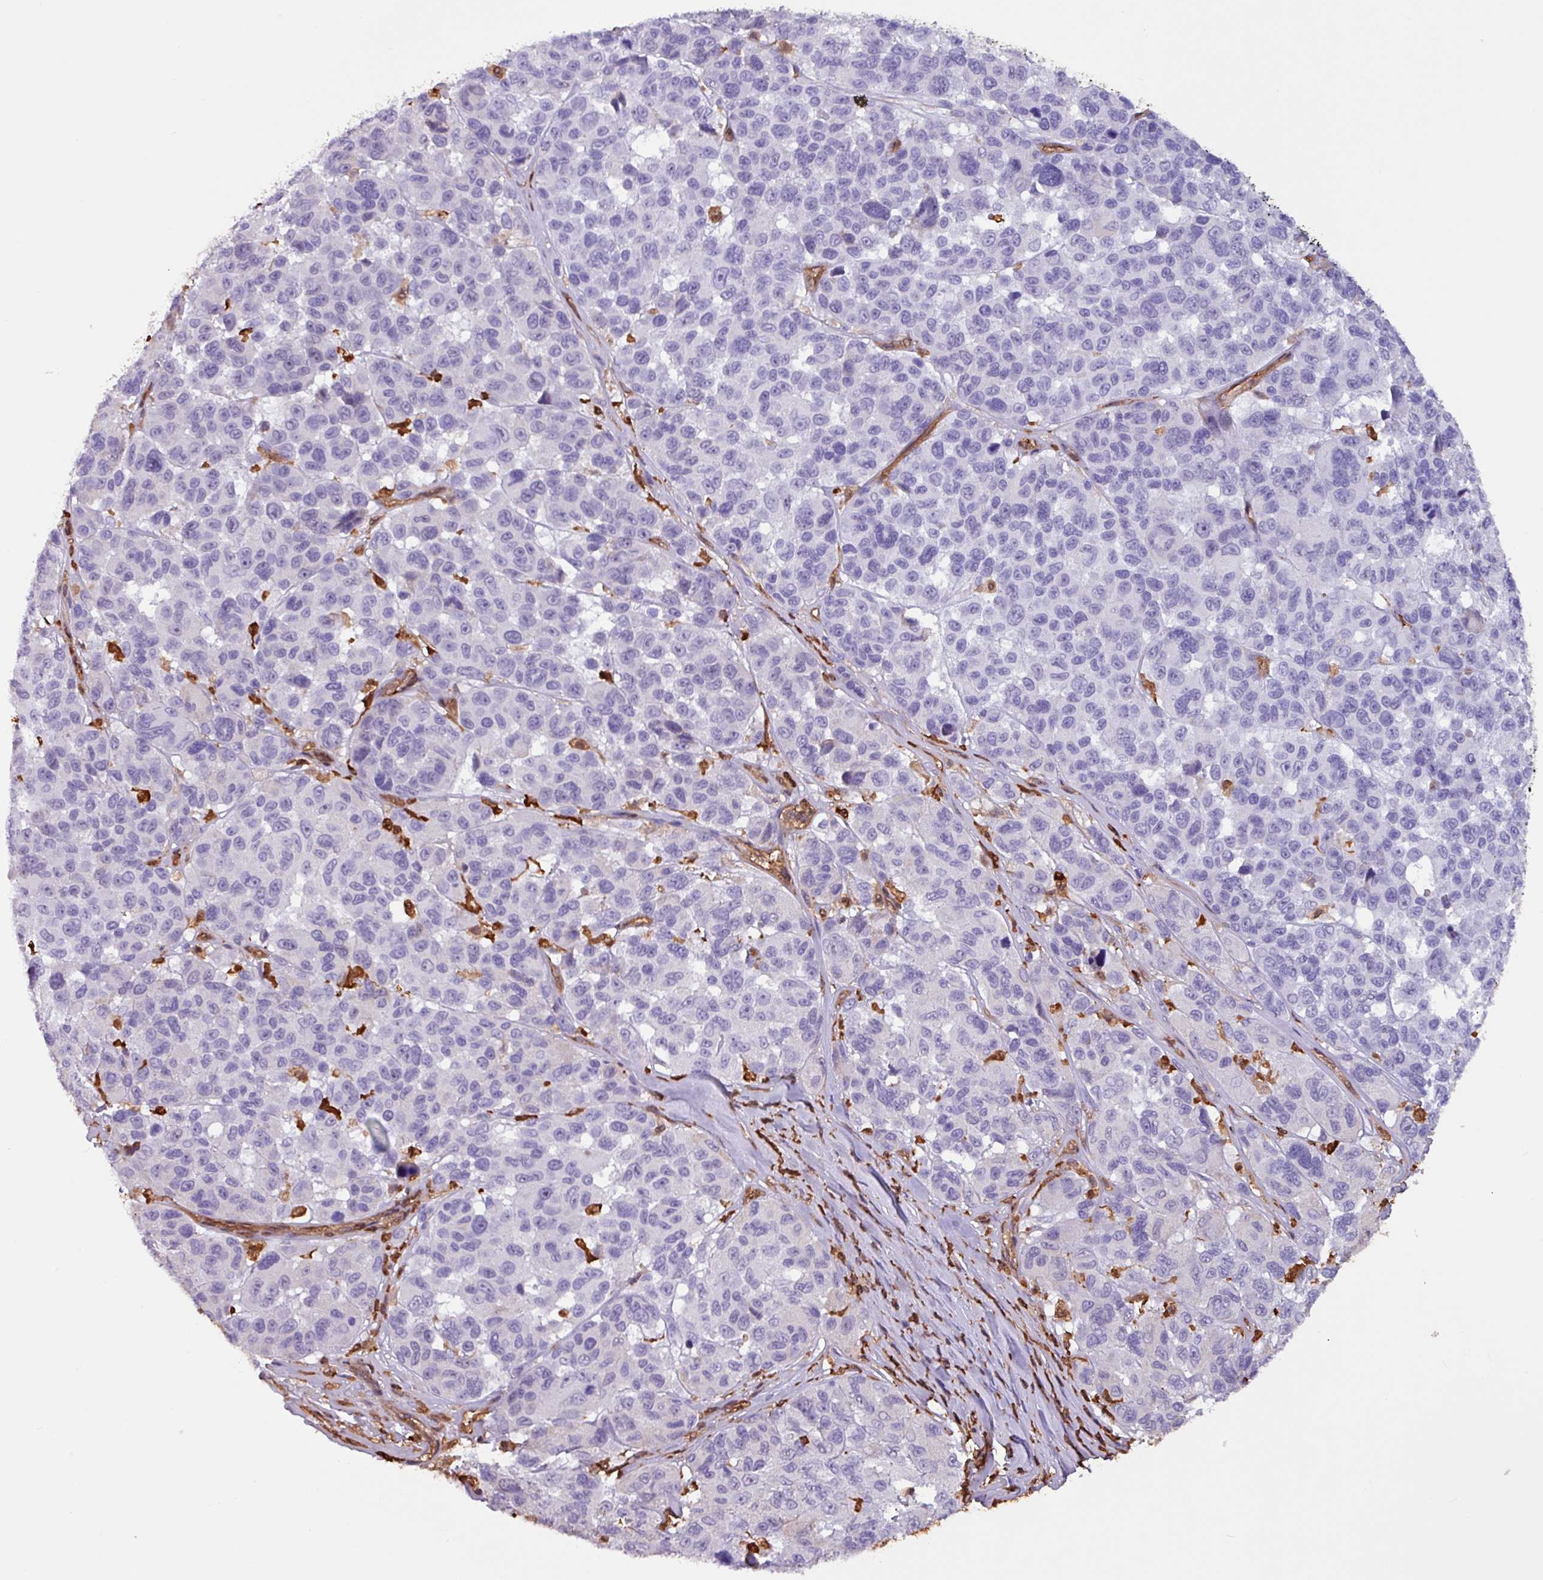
{"staining": {"intensity": "negative", "quantity": "none", "location": "none"}, "tissue": "melanoma", "cell_type": "Tumor cells", "image_type": "cancer", "snomed": [{"axis": "morphology", "description": "Malignant melanoma, NOS"}, {"axis": "topography", "description": "Skin"}], "caption": "Immunohistochemistry (IHC) of melanoma displays no expression in tumor cells.", "gene": "ARHGDIB", "patient": {"sex": "female", "age": 66}}